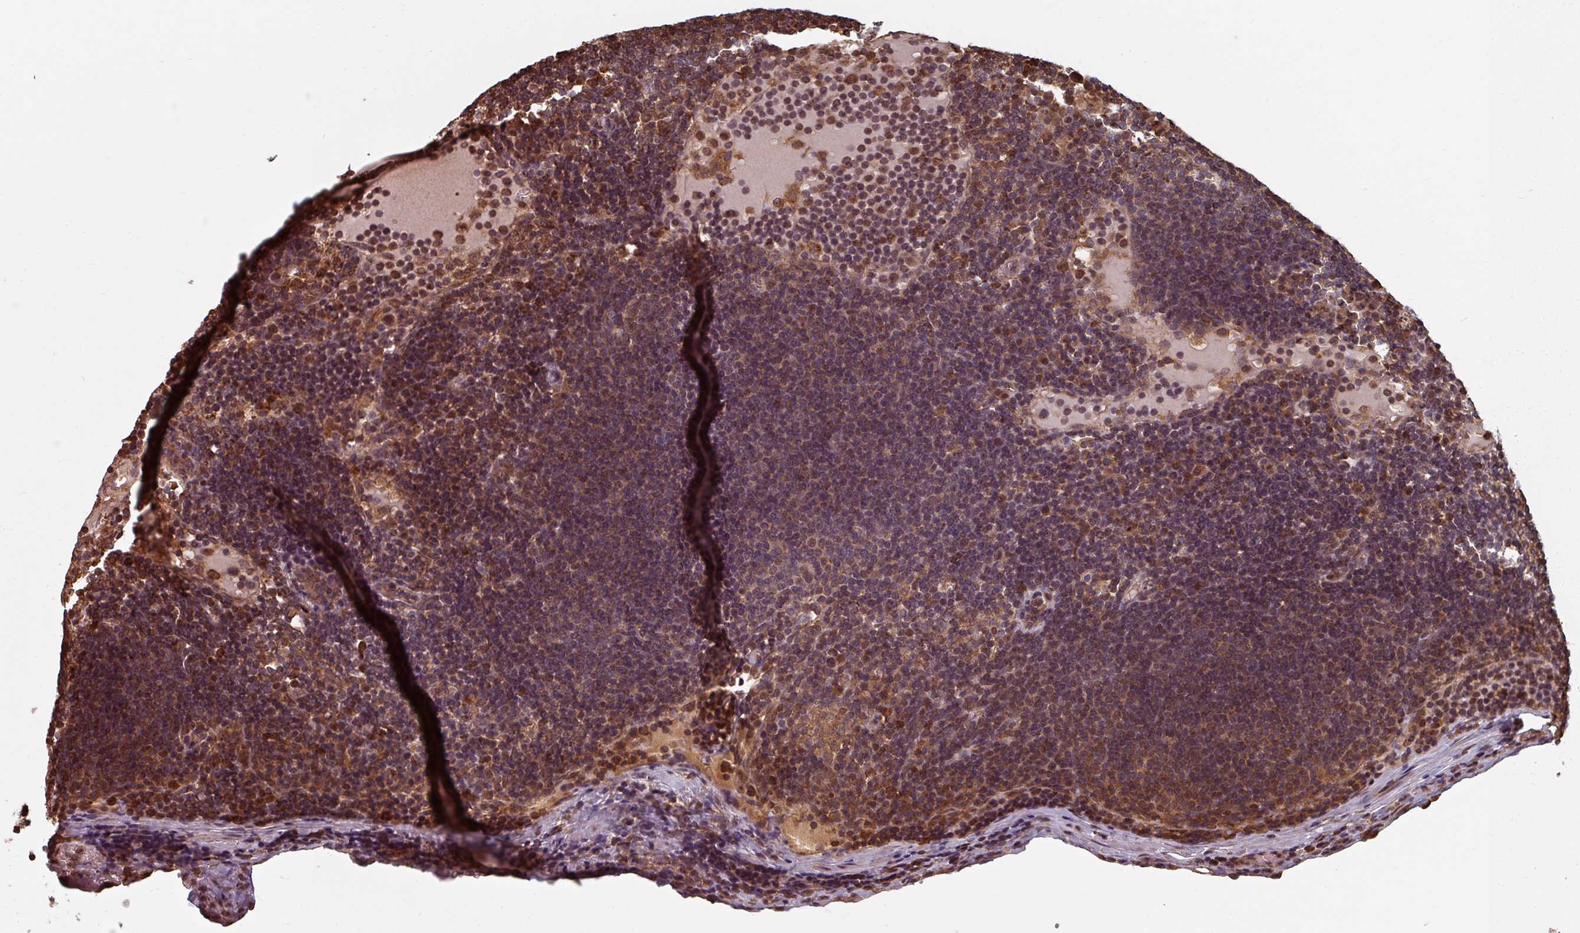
{"staining": {"intensity": "moderate", "quantity": "<25%", "location": "nuclear"}, "tissue": "lymph node", "cell_type": "Germinal center cells", "image_type": "normal", "snomed": [{"axis": "morphology", "description": "Normal tissue, NOS"}, {"axis": "topography", "description": "Lymph node"}], "caption": "The micrograph exhibits immunohistochemical staining of unremarkable lymph node. There is moderate nuclear positivity is present in about <25% of germinal center cells. The staining is performed using DAB brown chromogen to label protein expression. The nuclei are counter-stained blue using hematoxylin.", "gene": "EID1", "patient": {"sex": "male", "age": 53}}